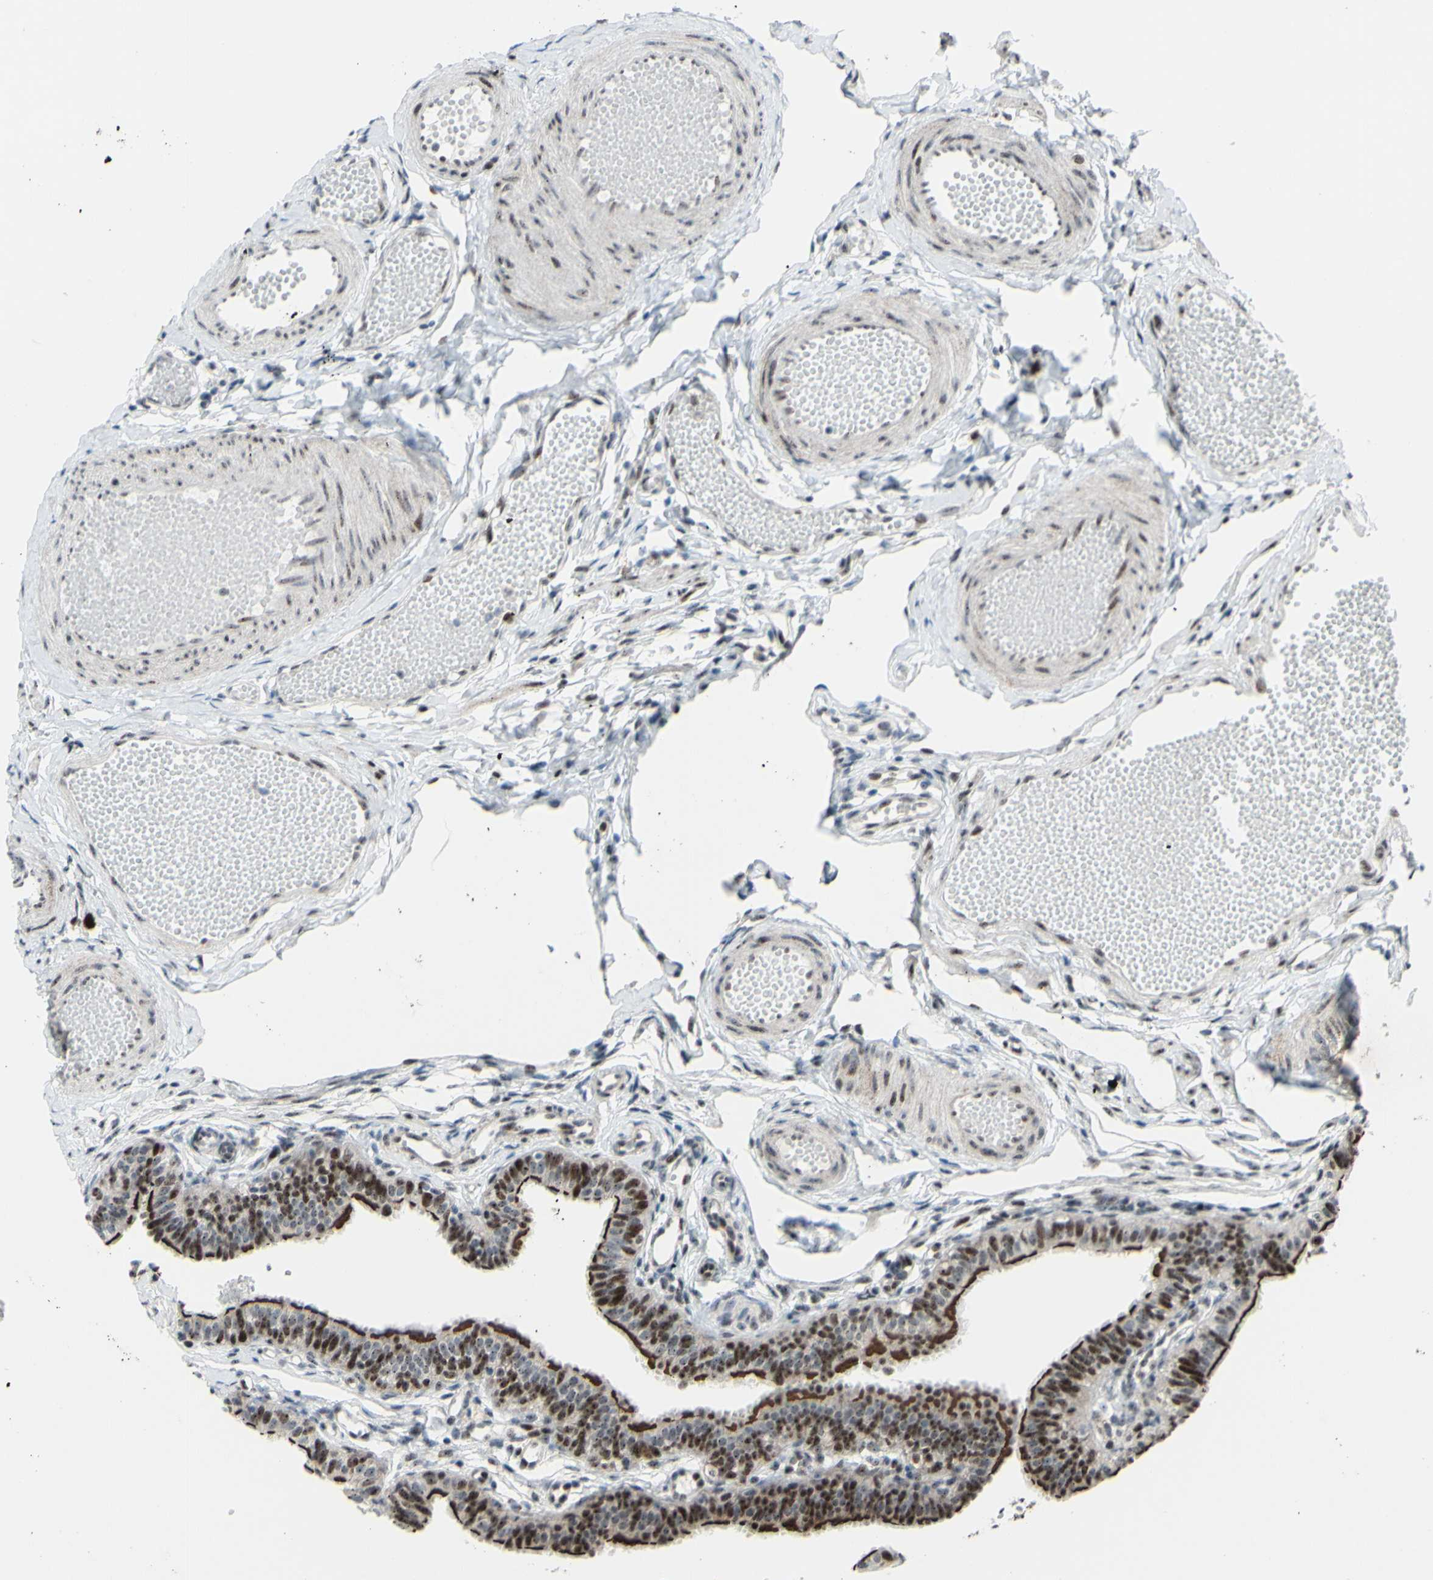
{"staining": {"intensity": "strong", "quantity": ">75%", "location": "cytoplasmic/membranous,nuclear"}, "tissue": "fallopian tube", "cell_type": "Glandular cells", "image_type": "normal", "snomed": [{"axis": "morphology", "description": "Normal tissue, NOS"}, {"axis": "topography", "description": "Fallopian tube"}, {"axis": "topography", "description": "Placenta"}], "caption": "Protein positivity by IHC displays strong cytoplasmic/membranous,nuclear positivity in about >75% of glandular cells in benign fallopian tube.", "gene": "POLR1A", "patient": {"sex": "female", "age": 34}}